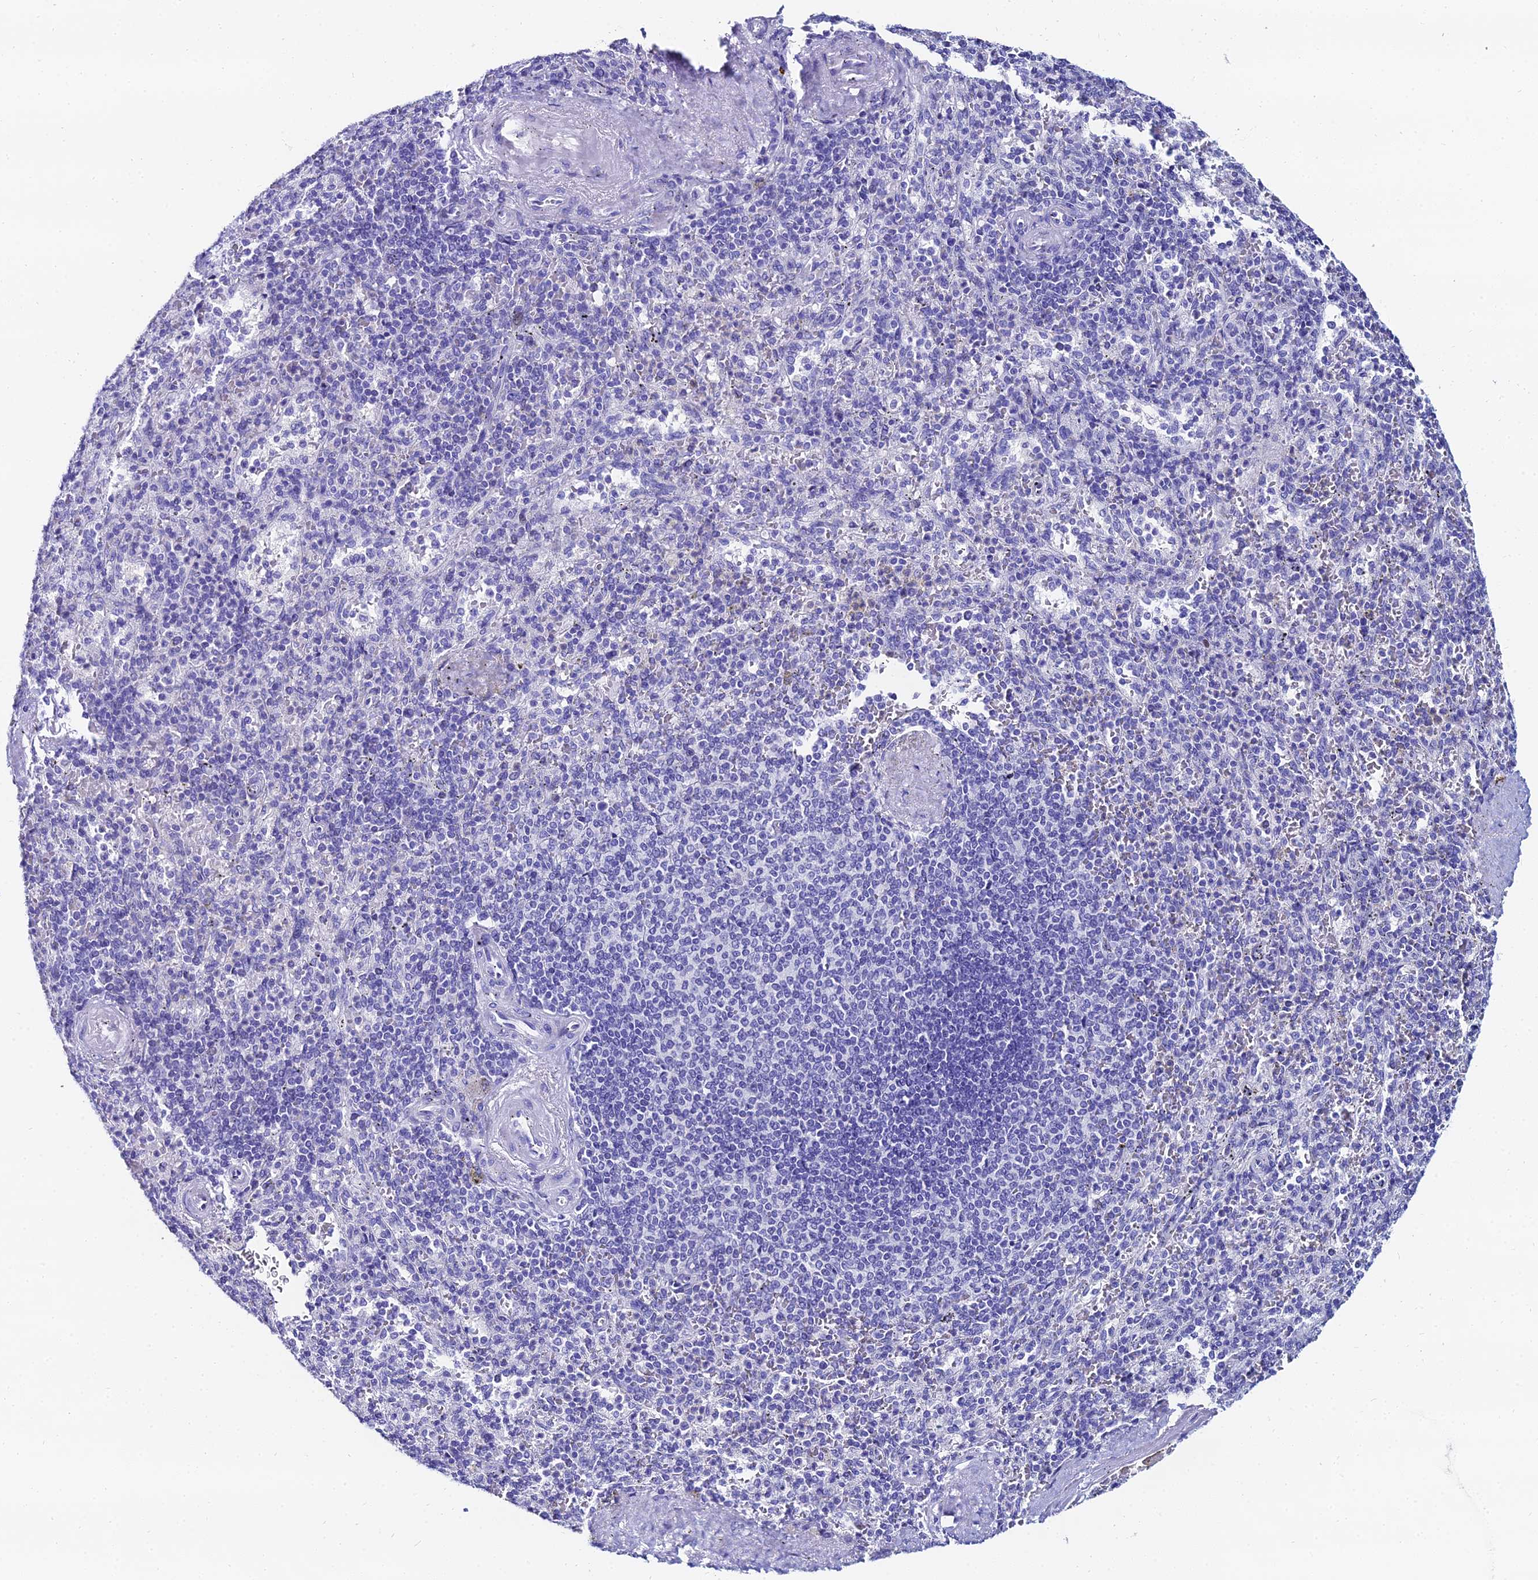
{"staining": {"intensity": "negative", "quantity": "none", "location": "none"}, "tissue": "spleen", "cell_type": "Cells in red pulp", "image_type": "normal", "snomed": [{"axis": "morphology", "description": "Normal tissue, NOS"}, {"axis": "topography", "description": "Spleen"}], "caption": "High power microscopy micrograph of an immunohistochemistry (IHC) histopathology image of unremarkable spleen, revealing no significant staining in cells in red pulp.", "gene": "HSPA1L", "patient": {"sex": "male", "age": 82}}